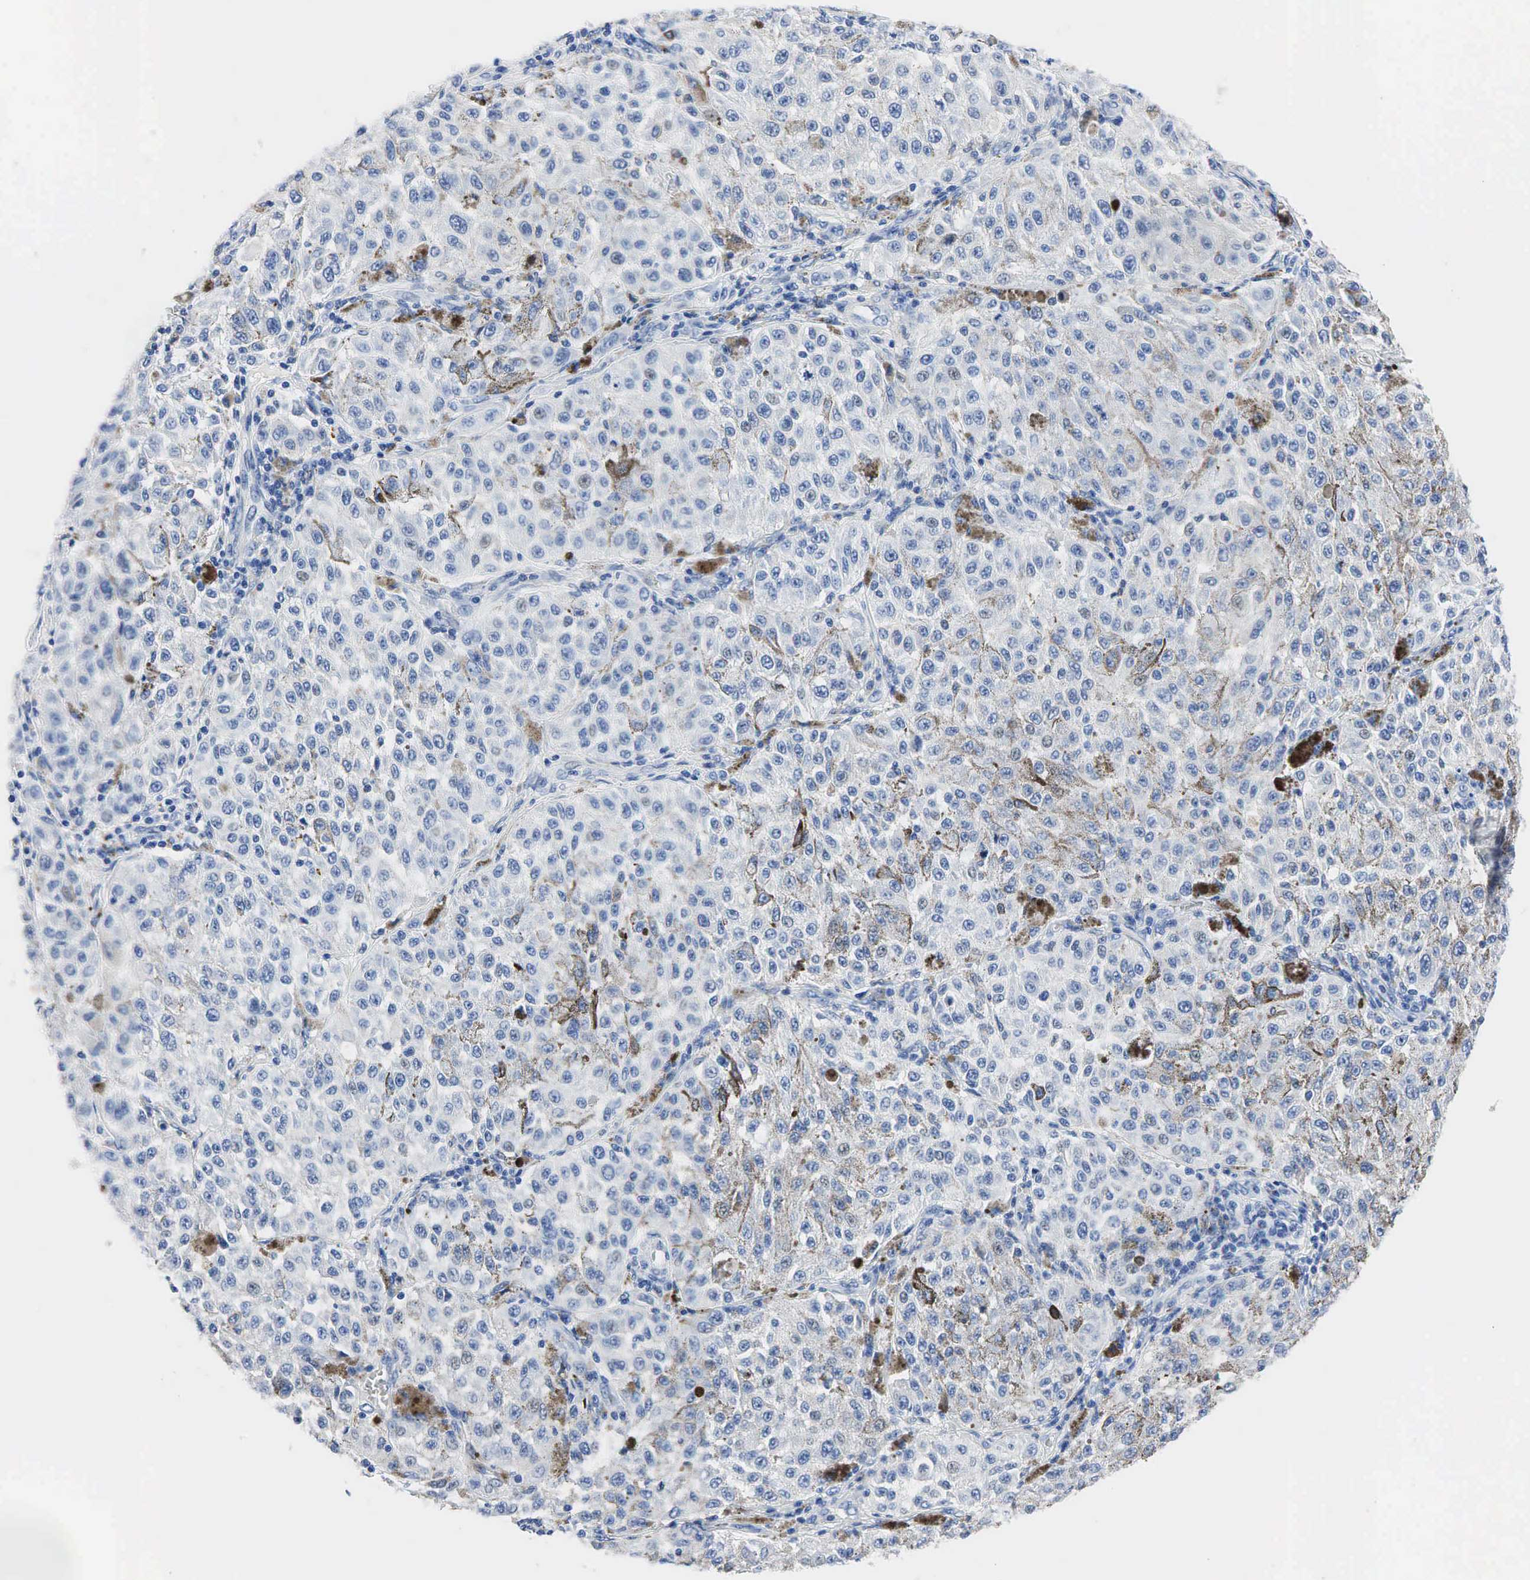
{"staining": {"intensity": "negative", "quantity": "none", "location": "none"}, "tissue": "melanoma", "cell_type": "Tumor cells", "image_type": "cancer", "snomed": [{"axis": "morphology", "description": "Malignant melanoma, NOS"}, {"axis": "topography", "description": "Skin"}], "caption": "Immunohistochemistry image of human malignant melanoma stained for a protein (brown), which demonstrates no staining in tumor cells.", "gene": "SYP", "patient": {"sex": "female", "age": 64}}